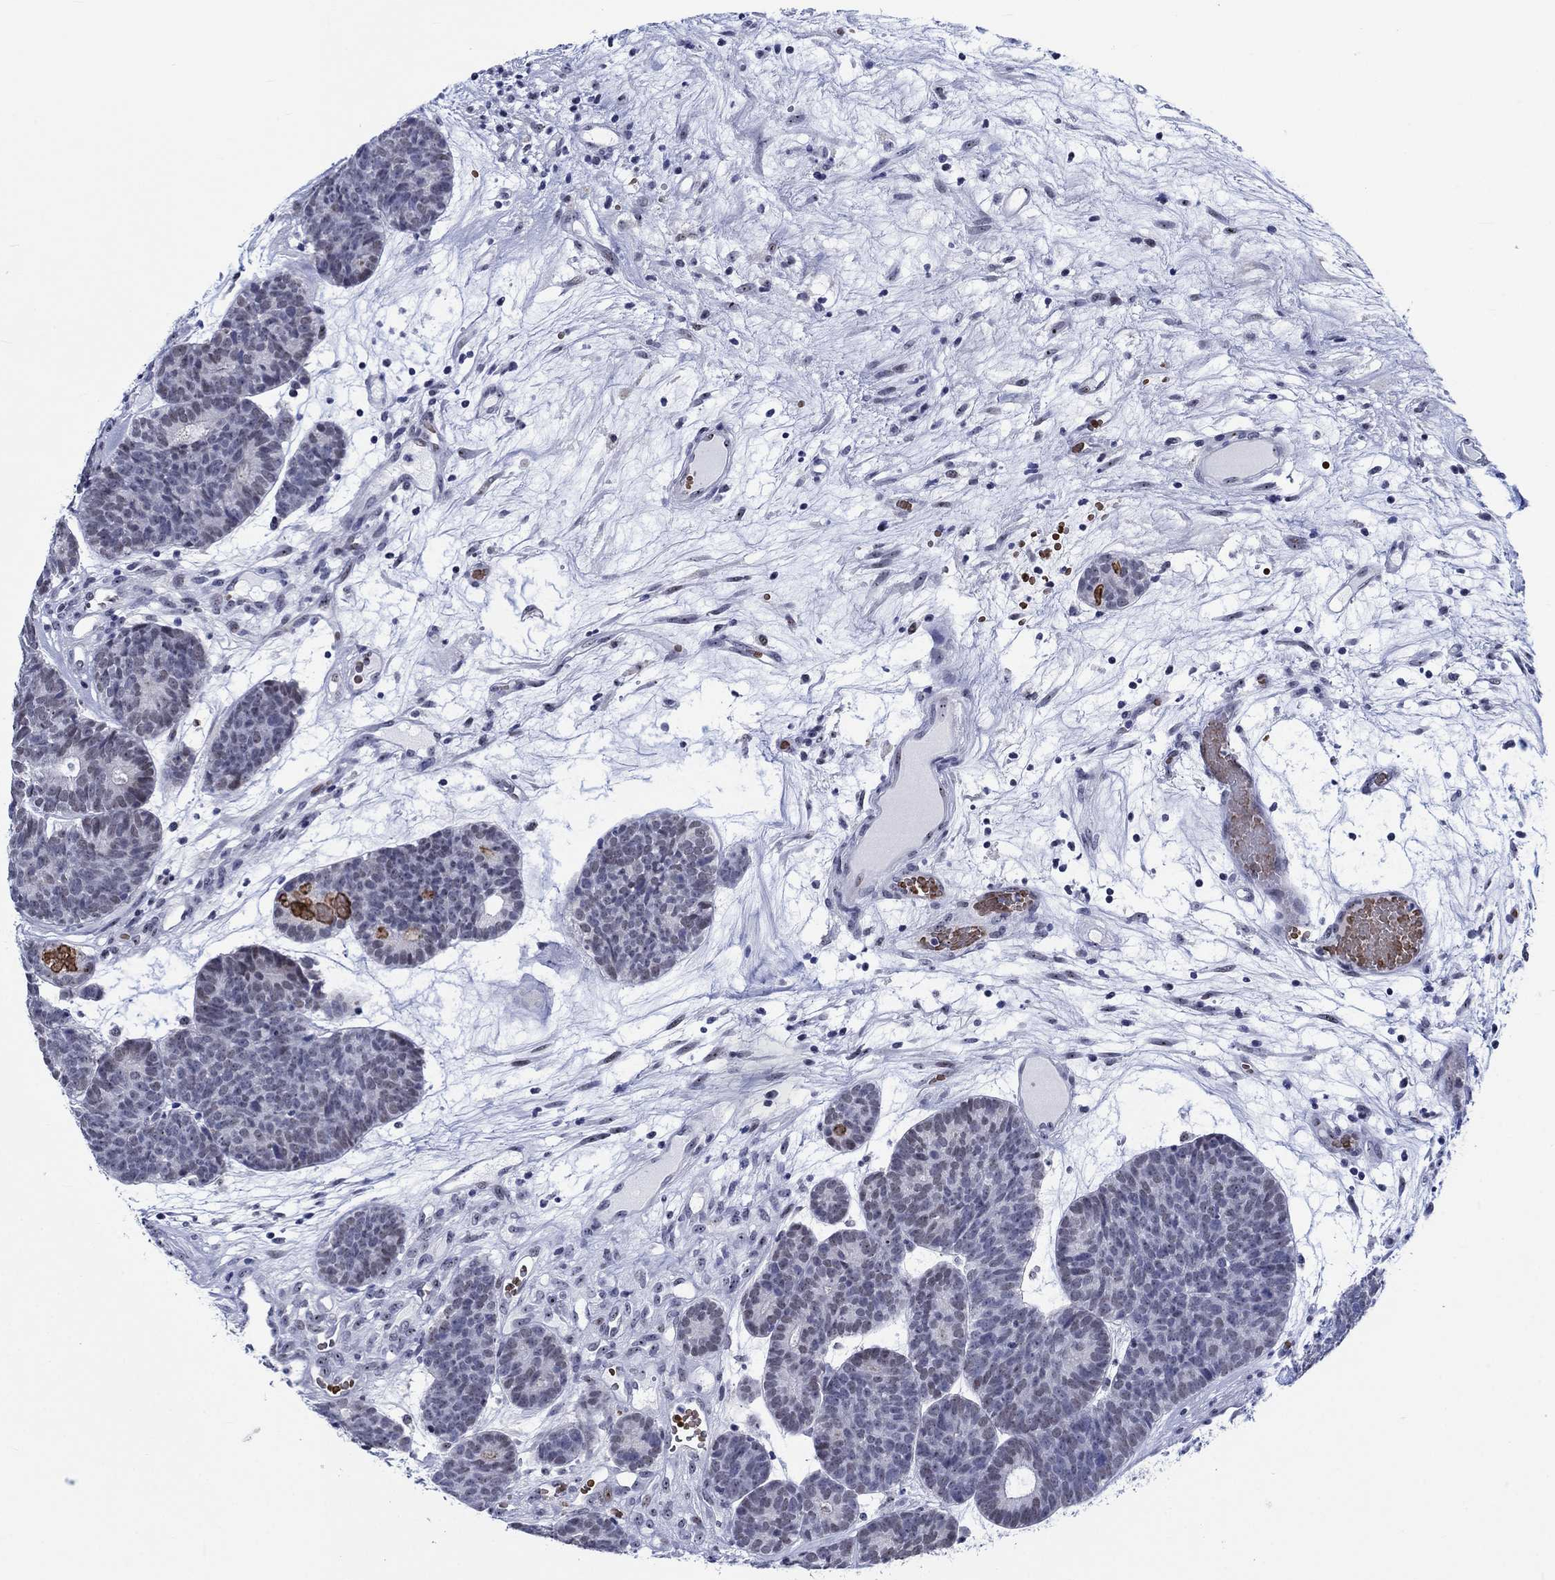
{"staining": {"intensity": "negative", "quantity": "none", "location": "none"}, "tissue": "head and neck cancer", "cell_type": "Tumor cells", "image_type": "cancer", "snomed": [{"axis": "morphology", "description": "Adenocarcinoma, NOS"}, {"axis": "topography", "description": "Head-Neck"}], "caption": "A photomicrograph of adenocarcinoma (head and neck) stained for a protein displays no brown staining in tumor cells.", "gene": "ZNF446", "patient": {"sex": "female", "age": 81}}